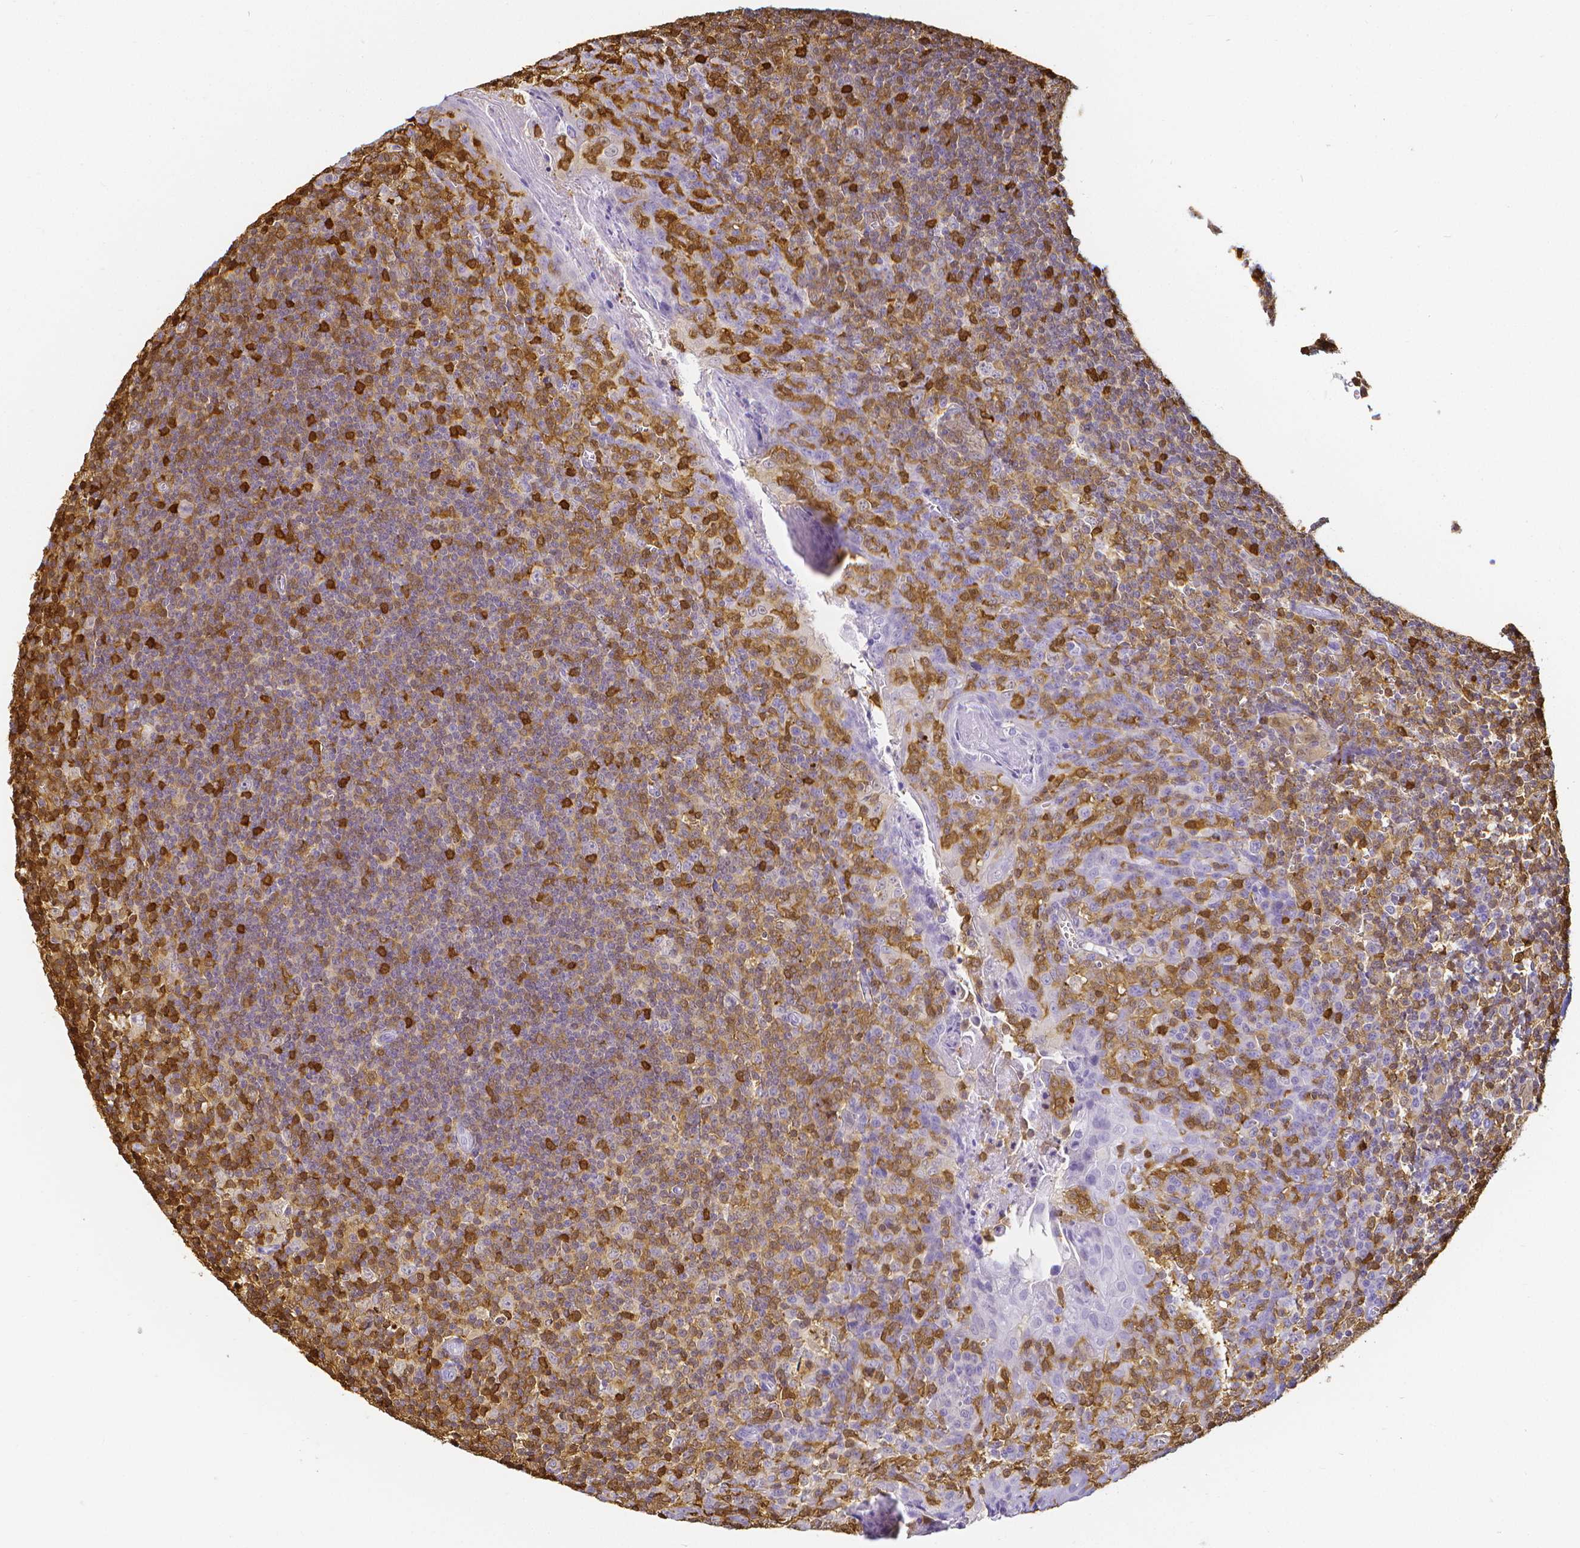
{"staining": {"intensity": "strong", "quantity": "25%-75%", "location": "cytoplasmic/membranous,nuclear"}, "tissue": "tonsil", "cell_type": "Germinal center cells", "image_type": "normal", "snomed": [{"axis": "morphology", "description": "Normal tissue, NOS"}, {"axis": "topography", "description": "Tonsil"}], "caption": "Germinal center cells reveal high levels of strong cytoplasmic/membranous,nuclear expression in about 25%-75% of cells in unremarkable tonsil. The staining is performed using DAB brown chromogen to label protein expression. The nuclei are counter-stained blue using hematoxylin.", "gene": "COTL1", "patient": {"sex": "male", "age": 27}}